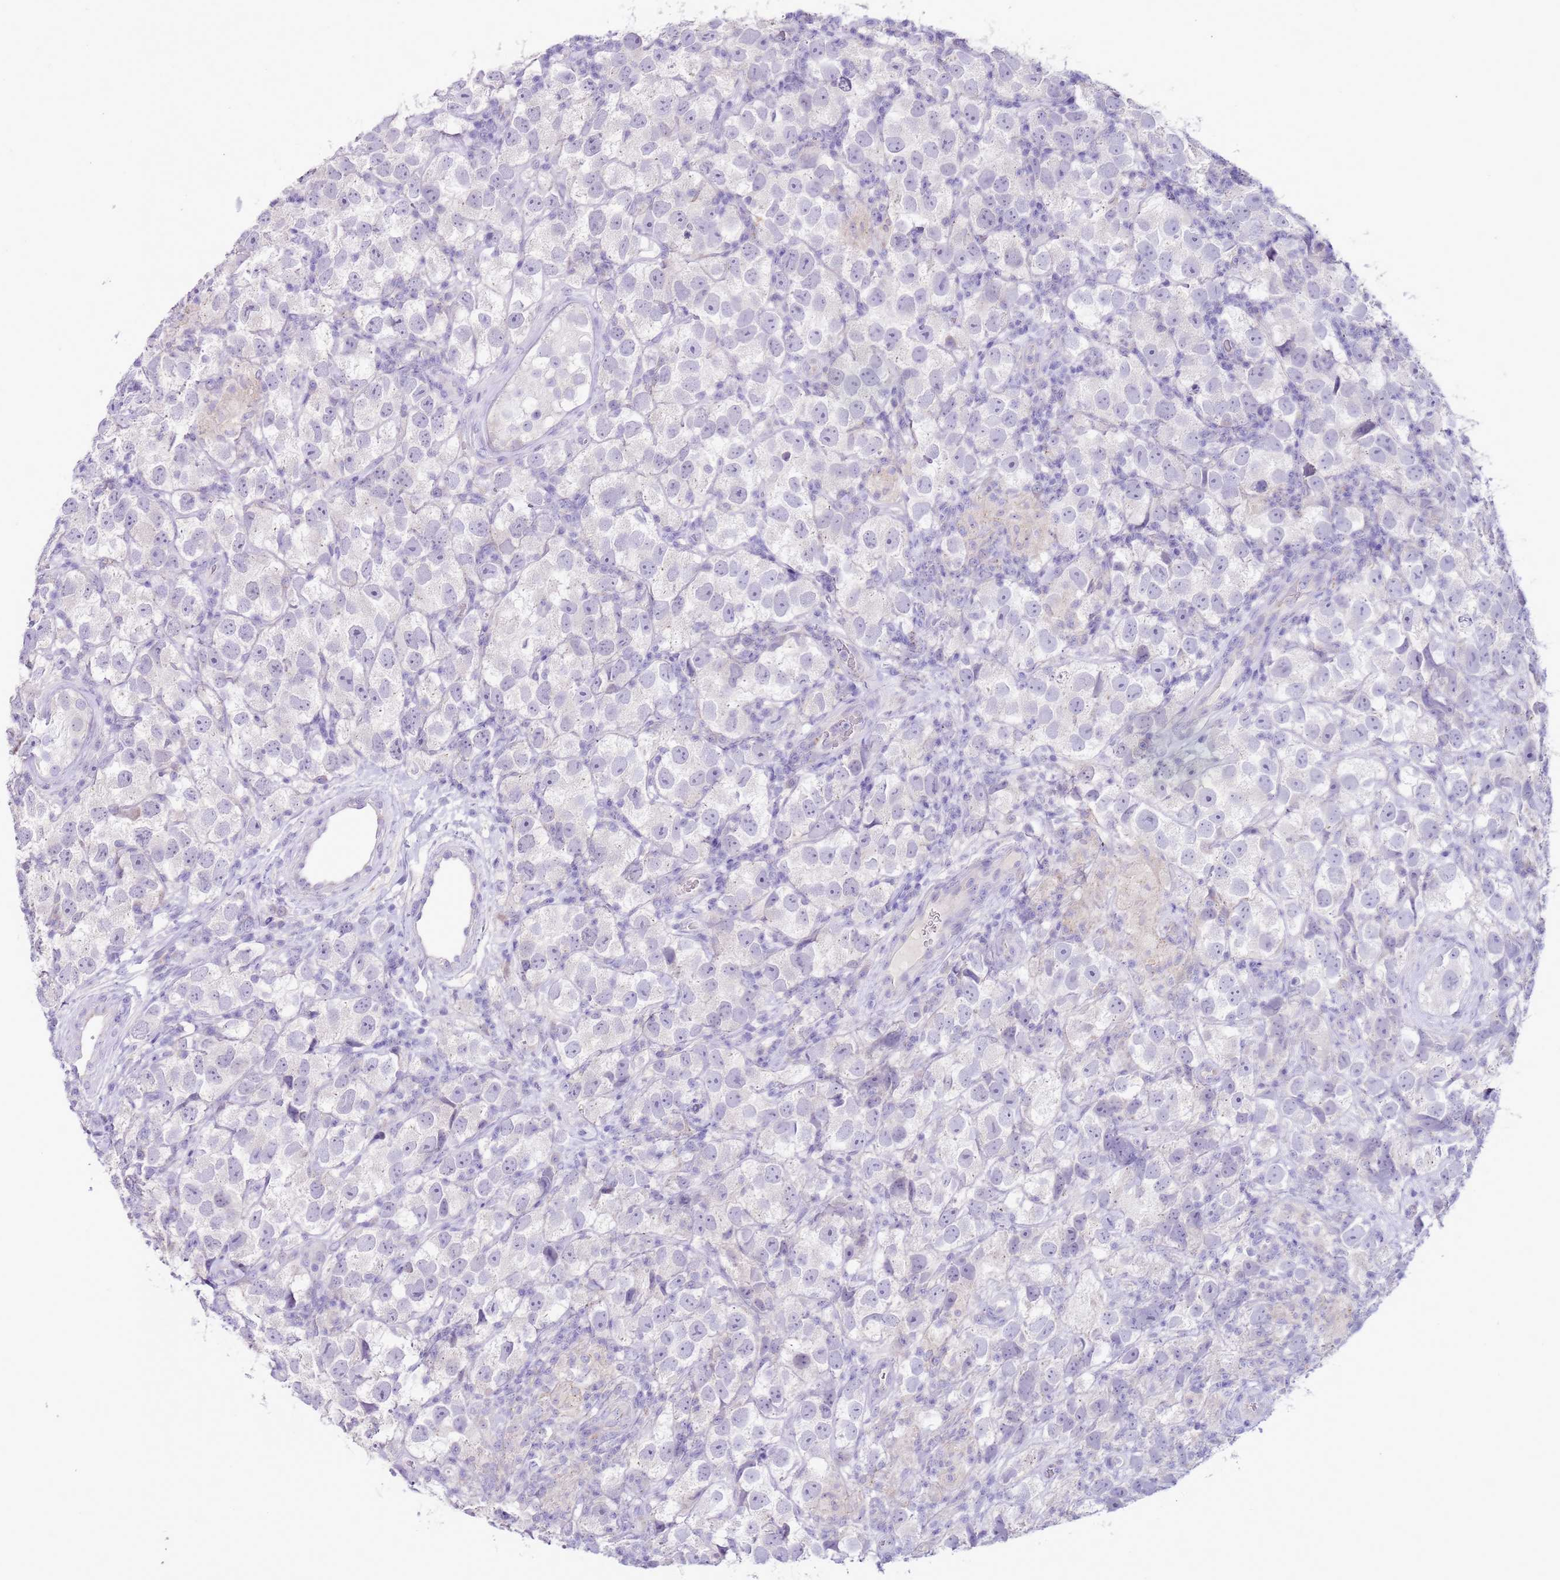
{"staining": {"intensity": "negative", "quantity": "none", "location": "none"}, "tissue": "testis cancer", "cell_type": "Tumor cells", "image_type": "cancer", "snomed": [{"axis": "morphology", "description": "Seminoma, NOS"}, {"axis": "topography", "description": "Testis"}], "caption": "A micrograph of human seminoma (testis) is negative for staining in tumor cells.", "gene": "ZNF697", "patient": {"sex": "male", "age": 26}}